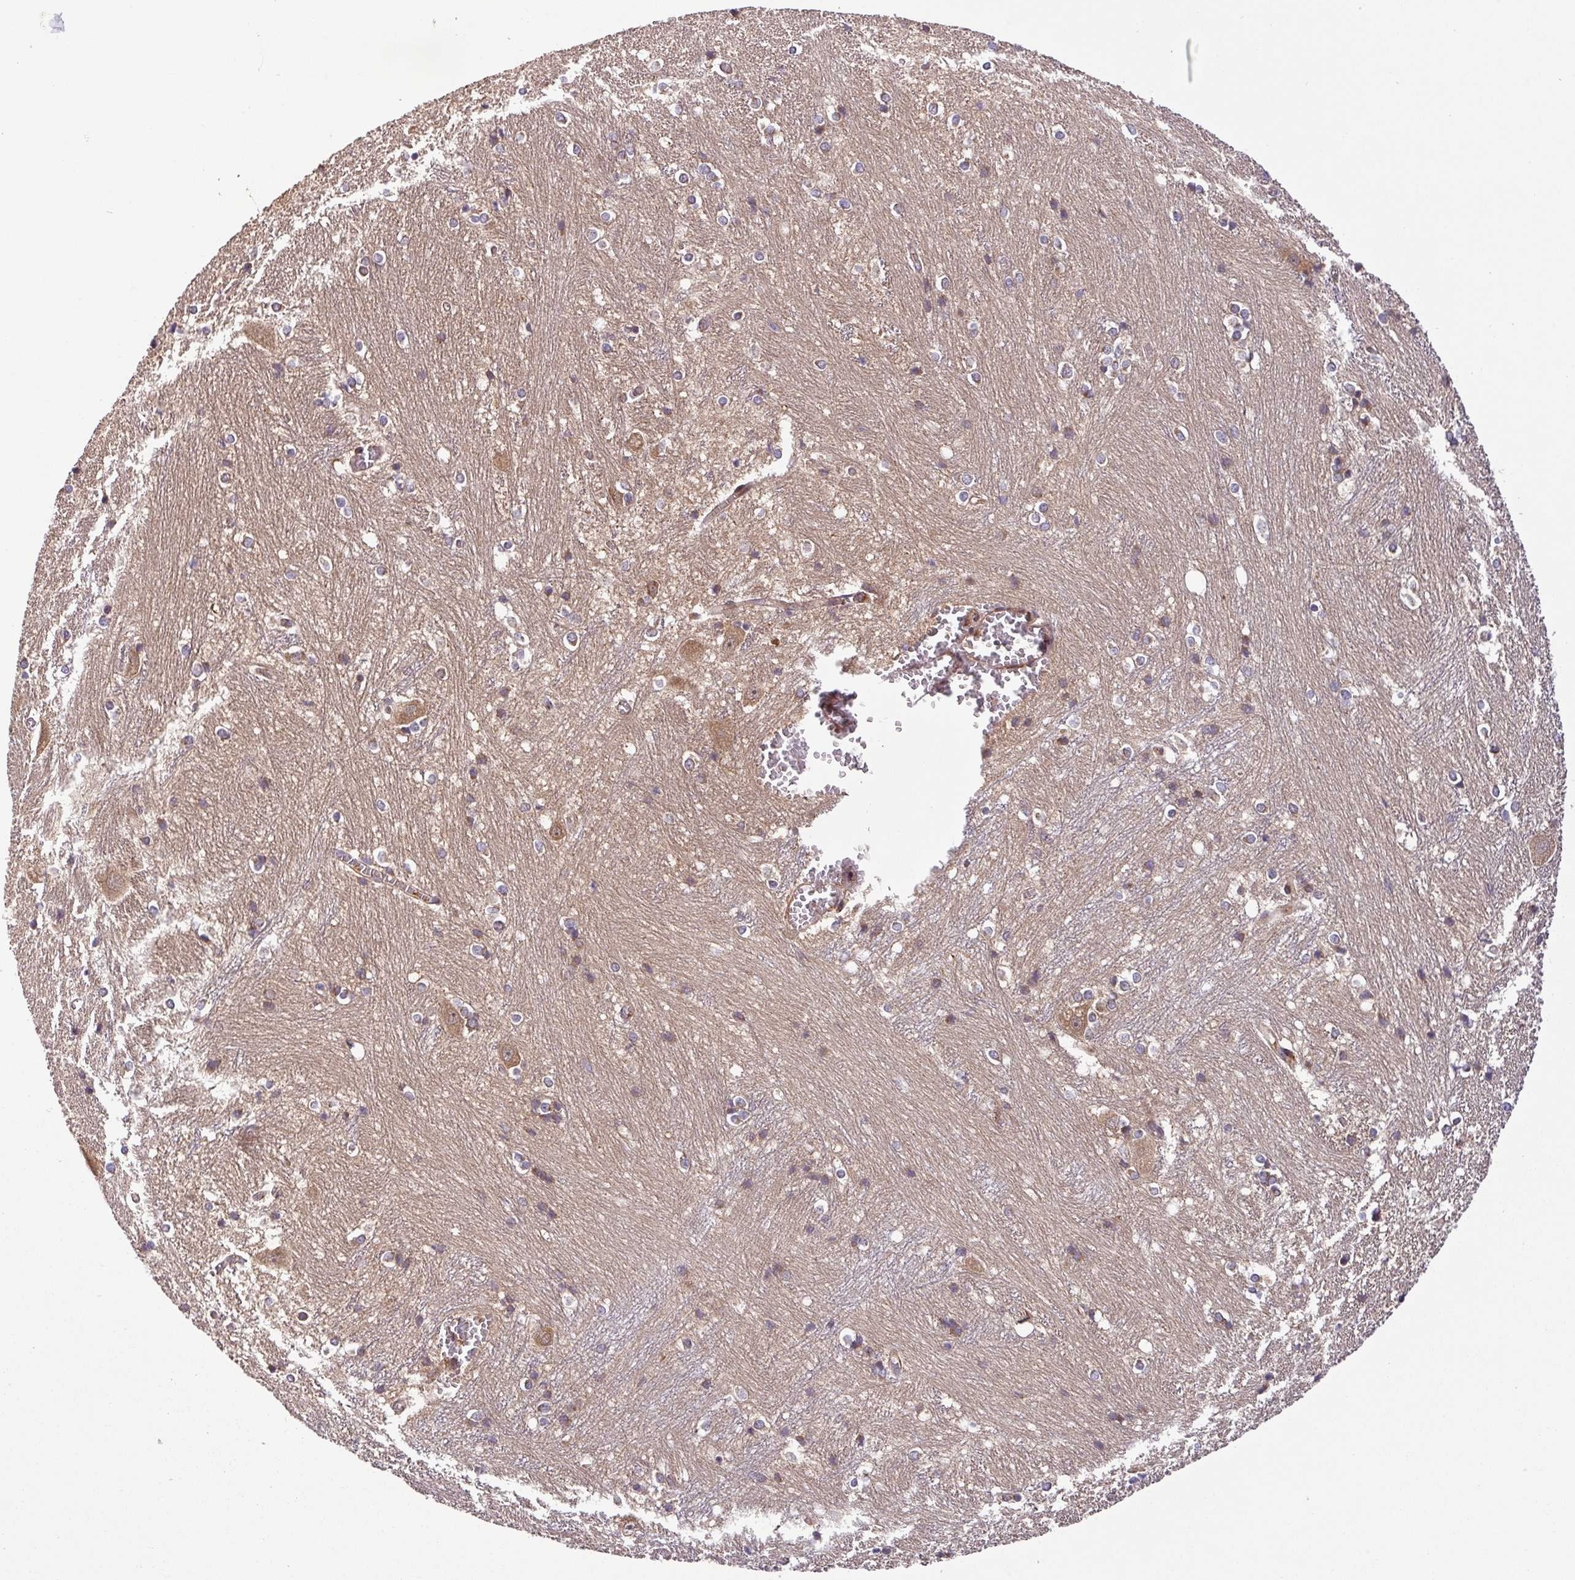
{"staining": {"intensity": "weak", "quantity": "25%-75%", "location": "cytoplasmic/membranous"}, "tissue": "caudate", "cell_type": "Glial cells", "image_type": "normal", "snomed": [{"axis": "morphology", "description": "Normal tissue, NOS"}, {"axis": "topography", "description": "Lateral ventricle wall"}], "caption": "Protein analysis of benign caudate reveals weak cytoplasmic/membranous expression in about 25%-75% of glial cells. (DAB (3,3'-diaminobenzidine) IHC with brightfield microscopy, high magnification).", "gene": "ART1", "patient": {"sex": "male", "age": 37}}